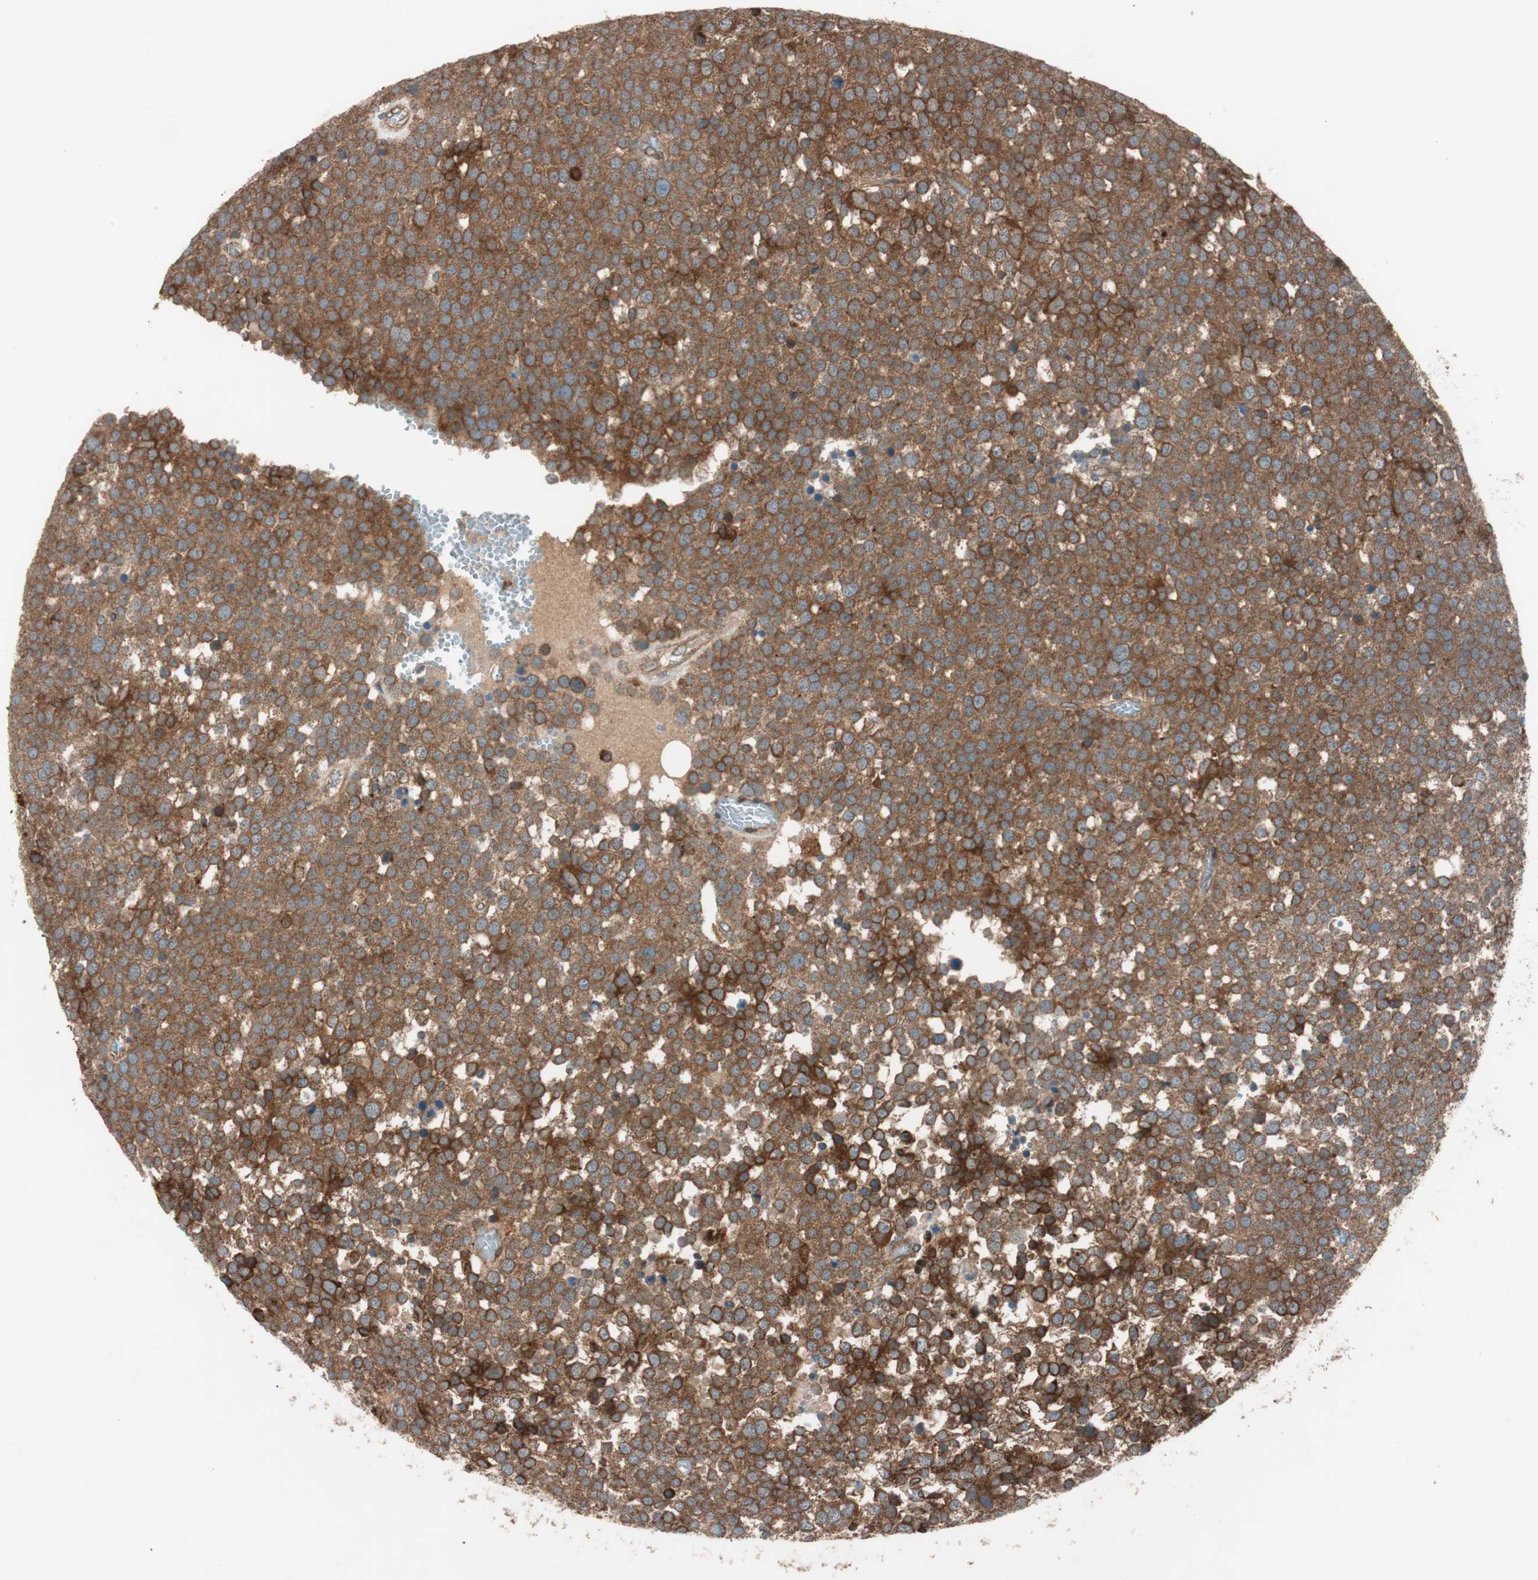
{"staining": {"intensity": "strong", "quantity": ">75%", "location": "cytoplasmic/membranous"}, "tissue": "testis cancer", "cell_type": "Tumor cells", "image_type": "cancer", "snomed": [{"axis": "morphology", "description": "Seminoma, NOS"}, {"axis": "topography", "description": "Testis"}], "caption": "Strong cytoplasmic/membranous expression is seen in approximately >75% of tumor cells in testis cancer (seminoma).", "gene": "RAB5A", "patient": {"sex": "male", "age": 71}}